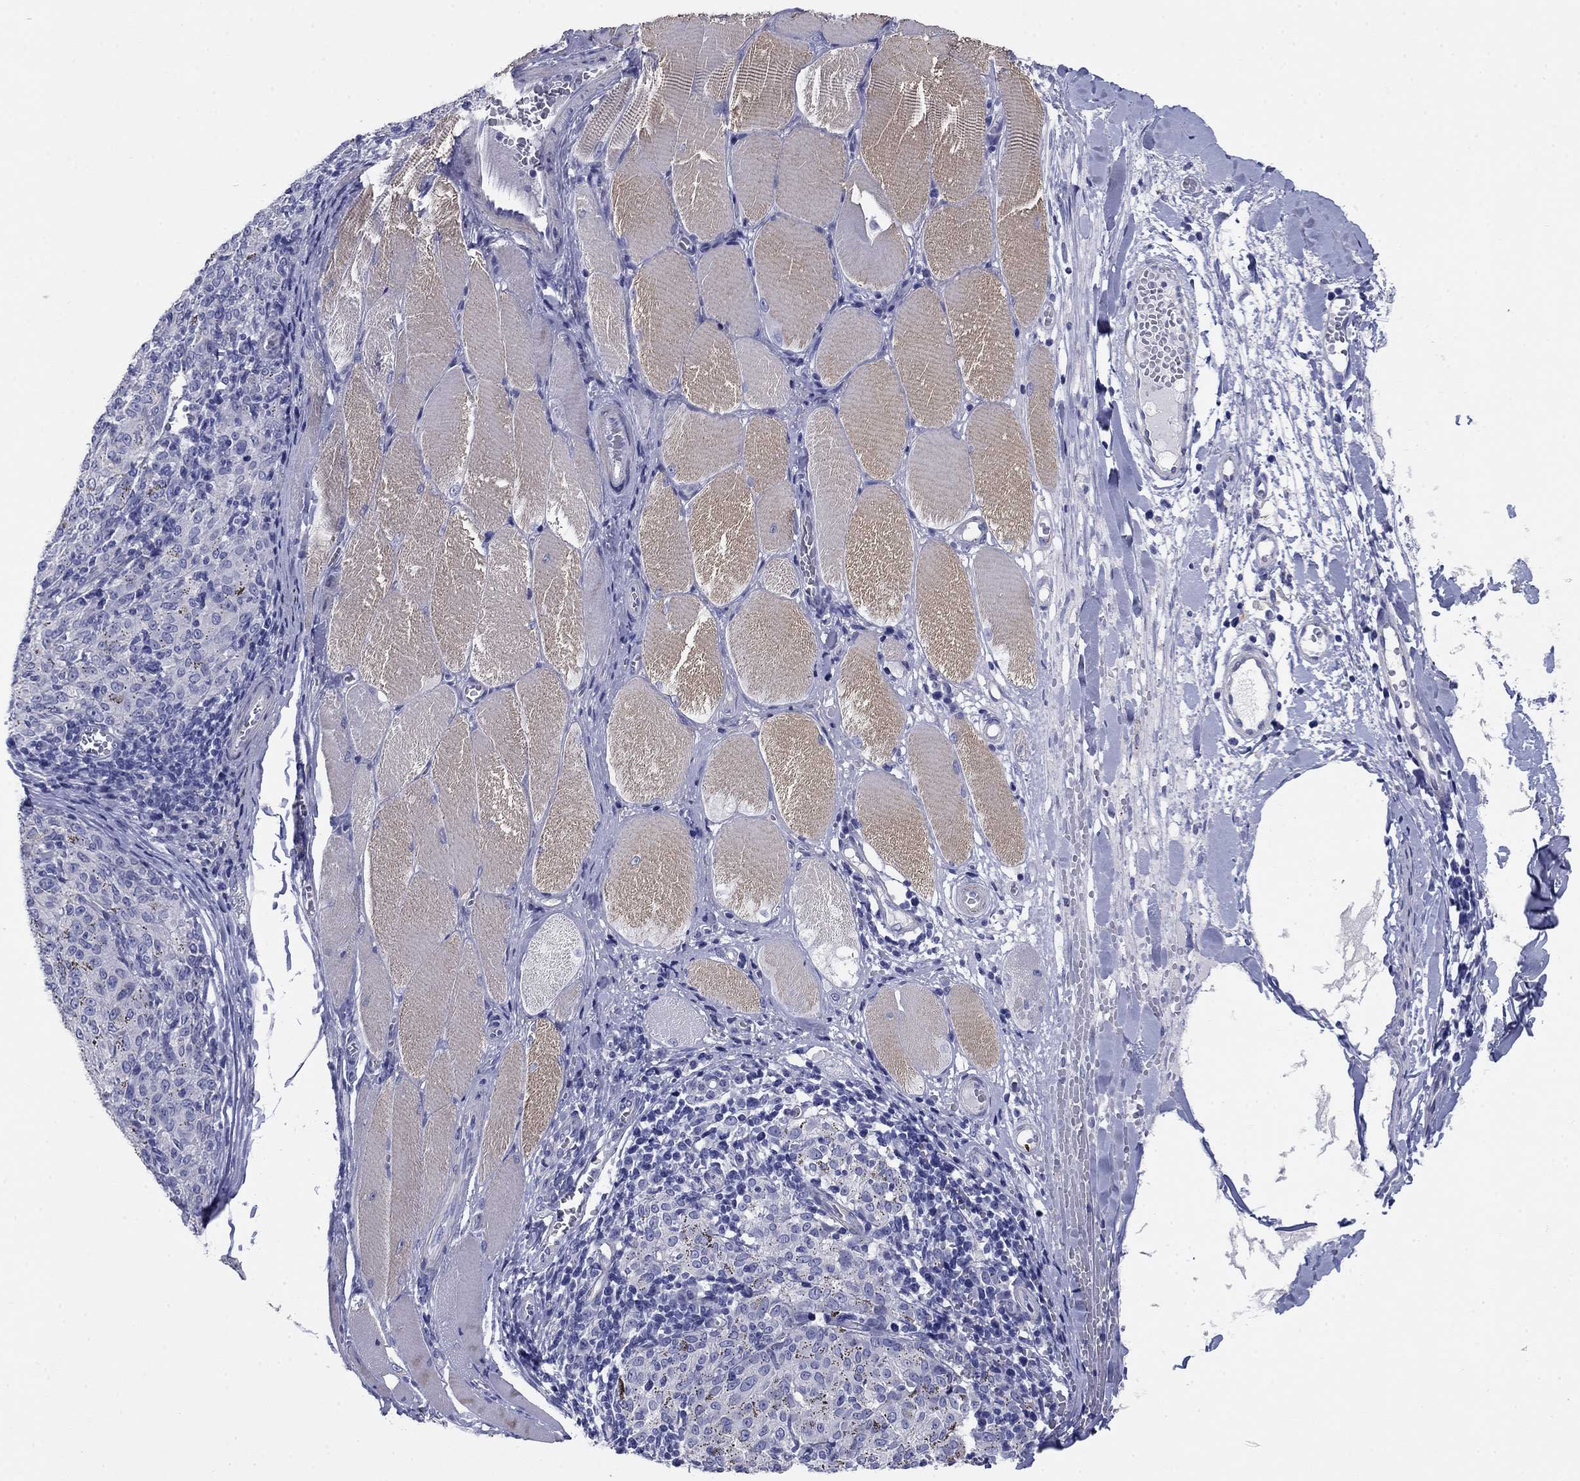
{"staining": {"intensity": "negative", "quantity": "none", "location": "none"}, "tissue": "melanoma", "cell_type": "Tumor cells", "image_type": "cancer", "snomed": [{"axis": "morphology", "description": "Malignant melanoma, NOS"}, {"axis": "topography", "description": "Skin"}], "caption": "DAB (3,3'-diaminobenzidine) immunohistochemical staining of human melanoma shows no significant staining in tumor cells.", "gene": "PRKCG", "patient": {"sex": "female", "age": 72}}